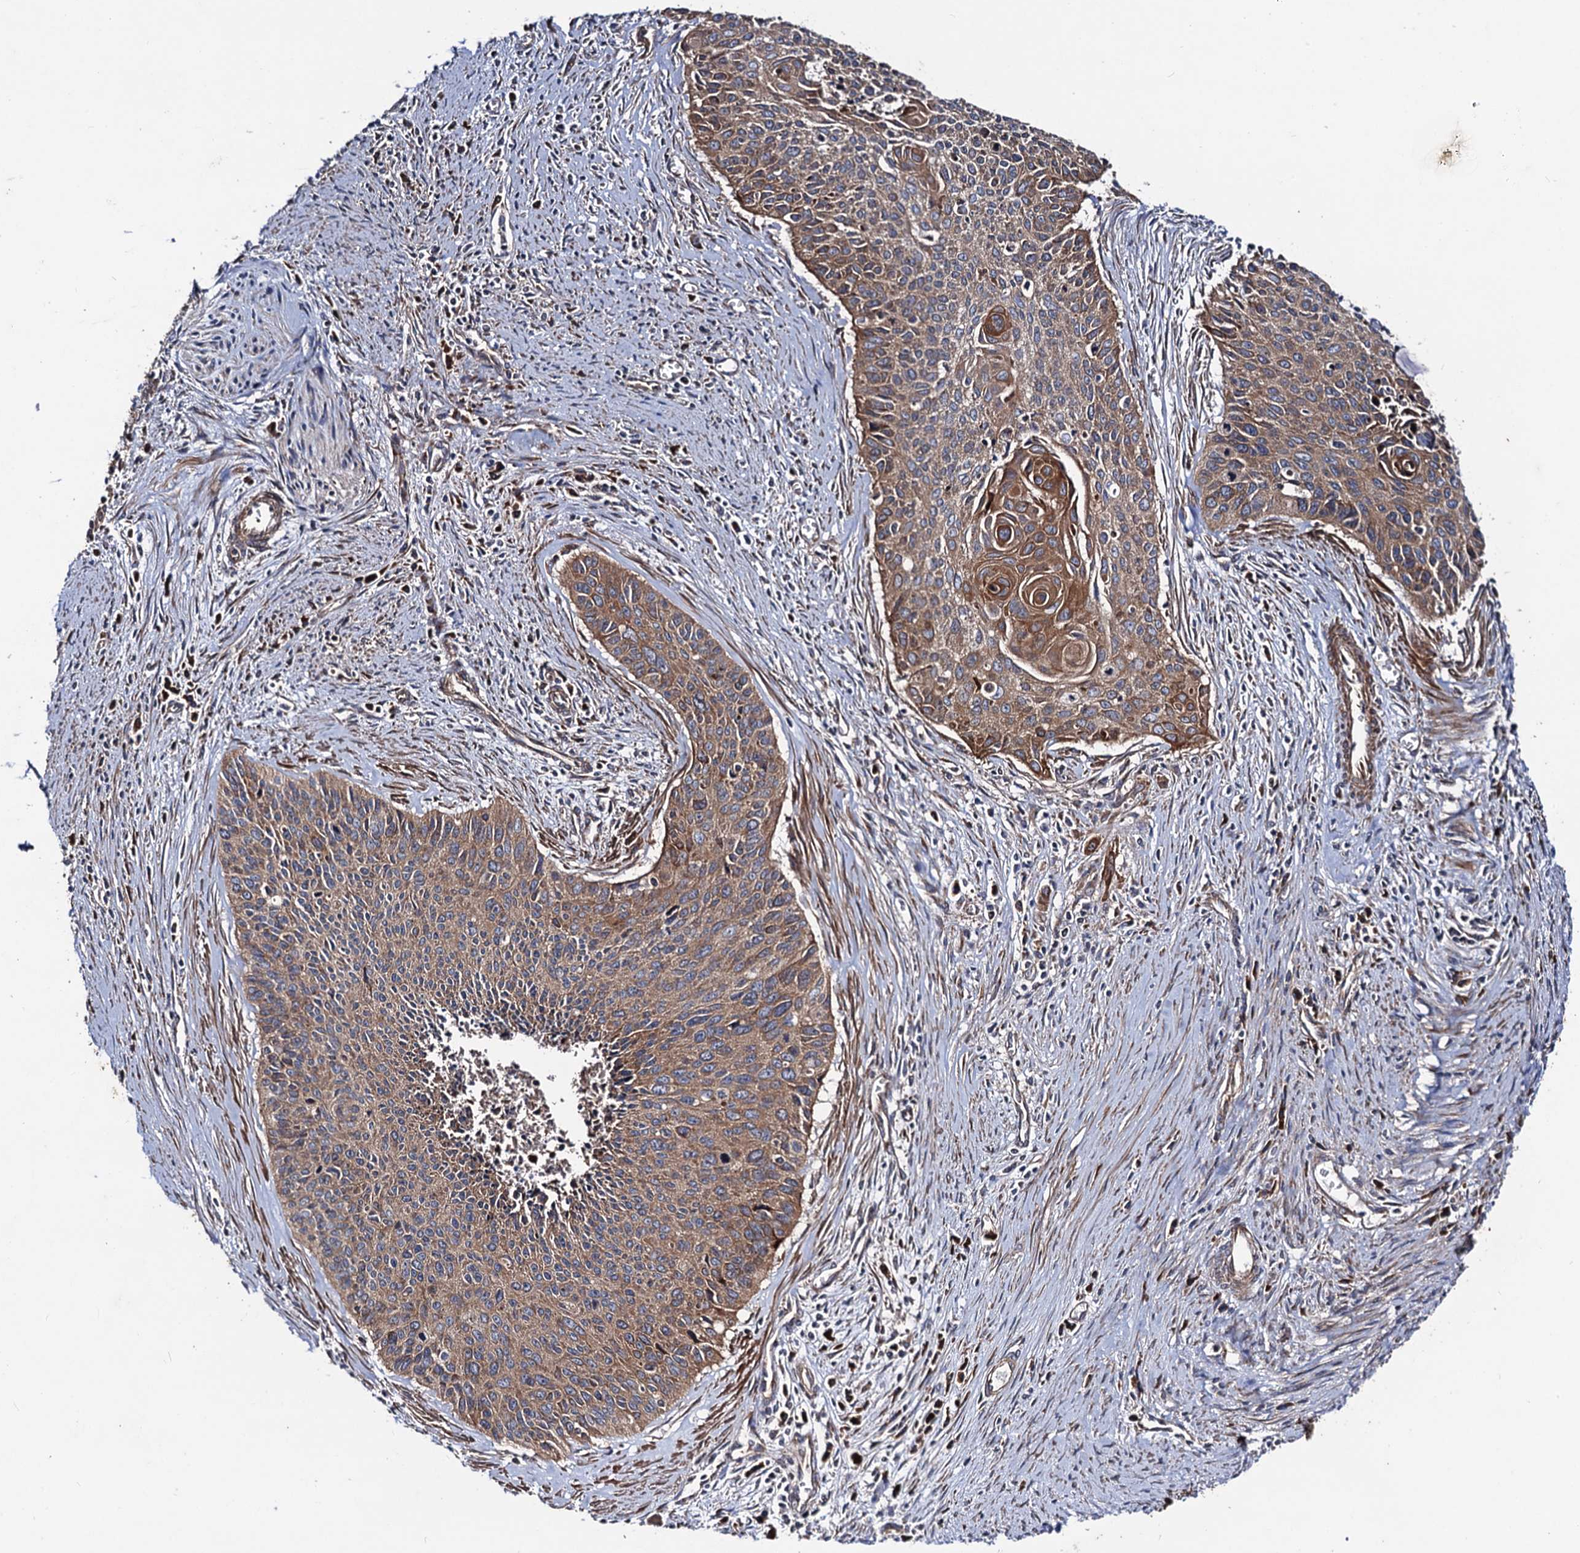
{"staining": {"intensity": "moderate", "quantity": ">75%", "location": "cytoplasmic/membranous"}, "tissue": "cervical cancer", "cell_type": "Tumor cells", "image_type": "cancer", "snomed": [{"axis": "morphology", "description": "Squamous cell carcinoma, NOS"}, {"axis": "topography", "description": "Cervix"}], "caption": "A brown stain highlights moderate cytoplasmic/membranous positivity of a protein in squamous cell carcinoma (cervical) tumor cells. (brown staining indicates protein expression, while blue staining denotes nuclei).", "gene": "DYDC1", "patient": {"sex": "female", "age": 55}}